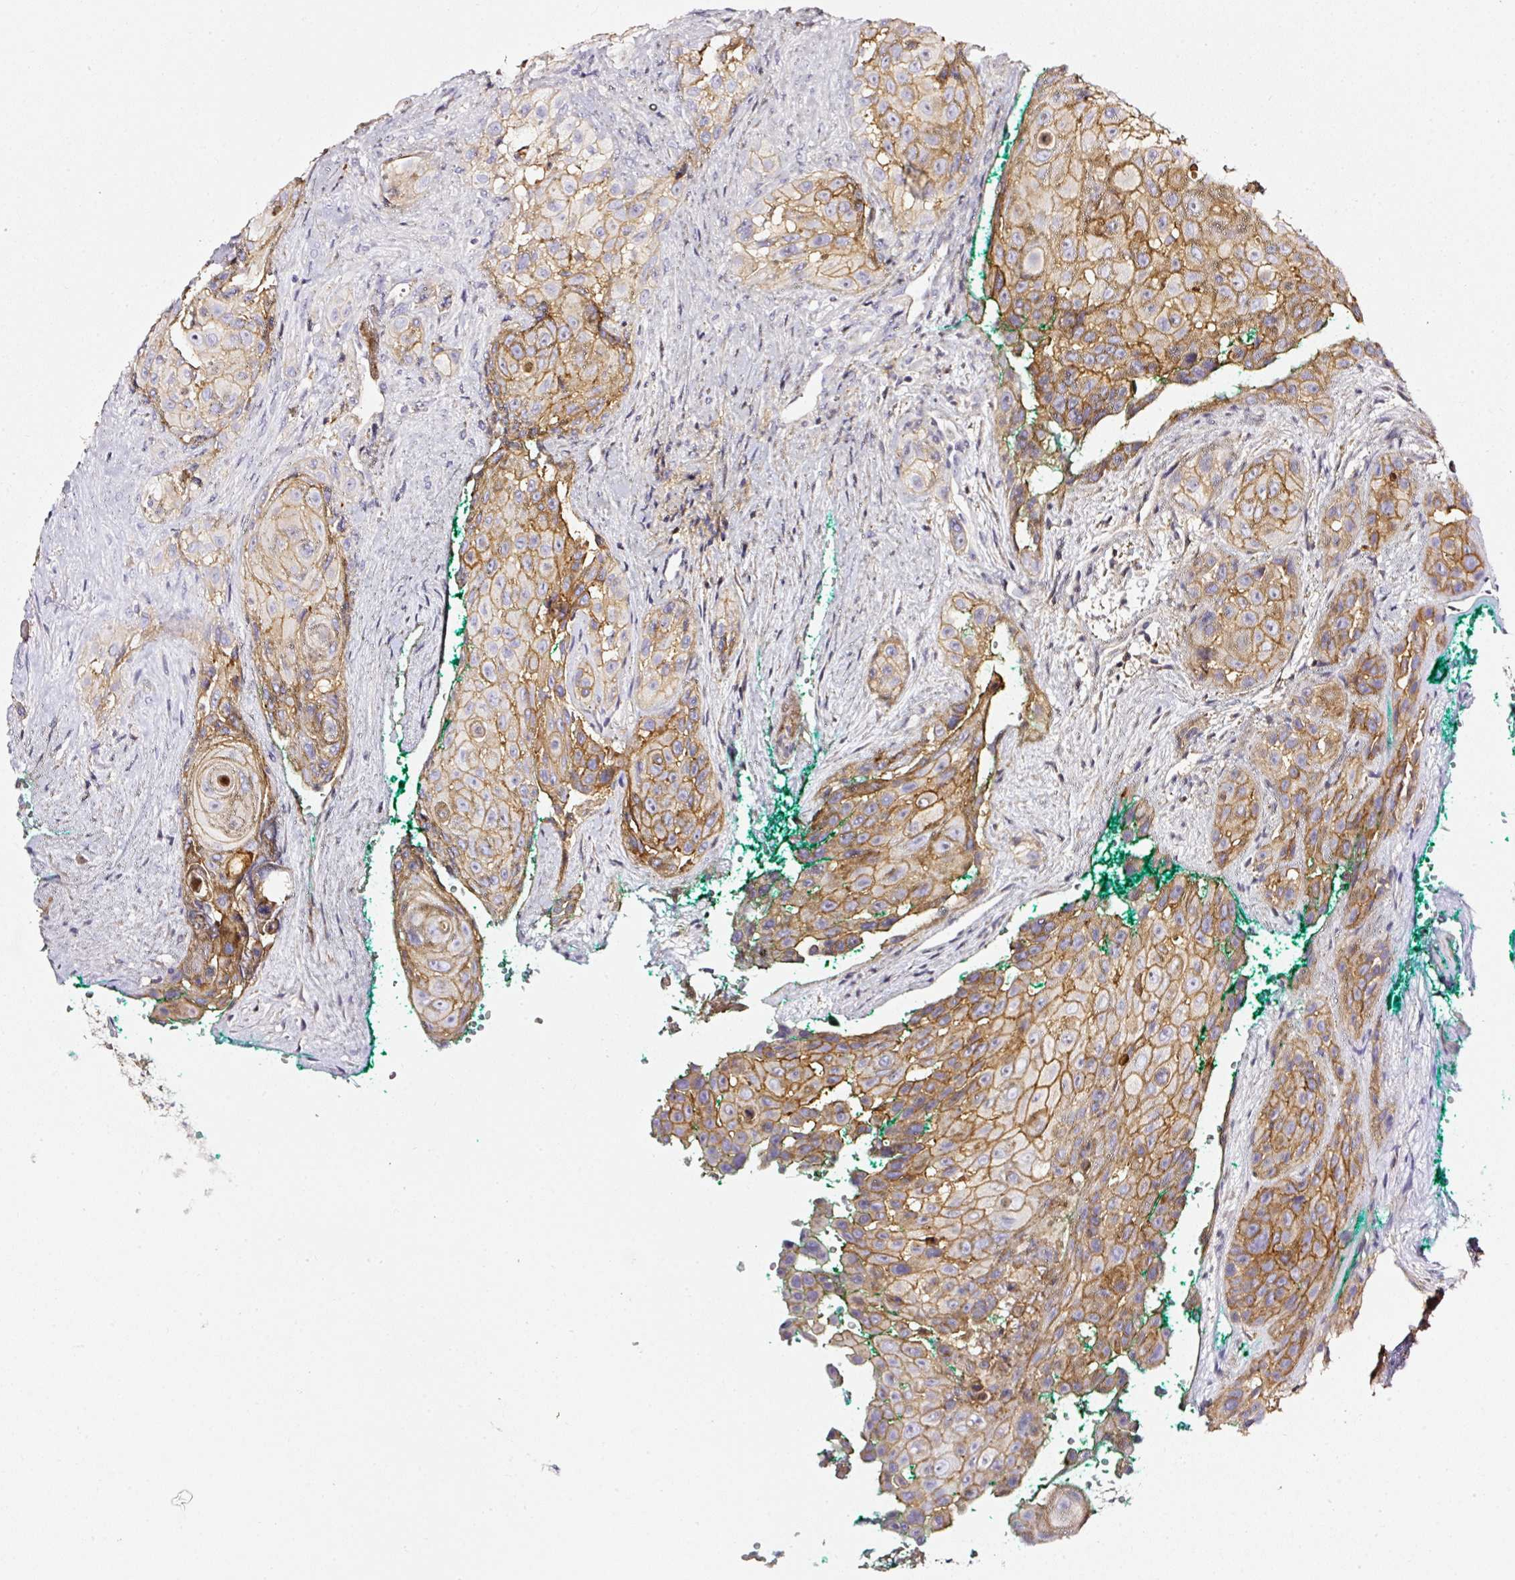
{"staining": {"intensity": "moderate", "quantity": "25%-75%", "location": "cytoplasmic/membranous"}, "tissue": "head and neck cancer", "cell_type": "Tumor cells", "image_type": "cancer", "snomed": [{"axis": "morphology", "description": "Squamous cell carcinoma, NOS"}, {"axis": "topography", "description": "Head-Neck"}], "caption": "An immunohistochemistry (IHC) photomicrograph of neoplastic tissue is shown. Protein staining in brown highlights moderate cytoplasmic/membranous positivity in head and neck cancer within tumor cells.", "gene": "CD47", "patient": {"sex": "male", "age": 83}}